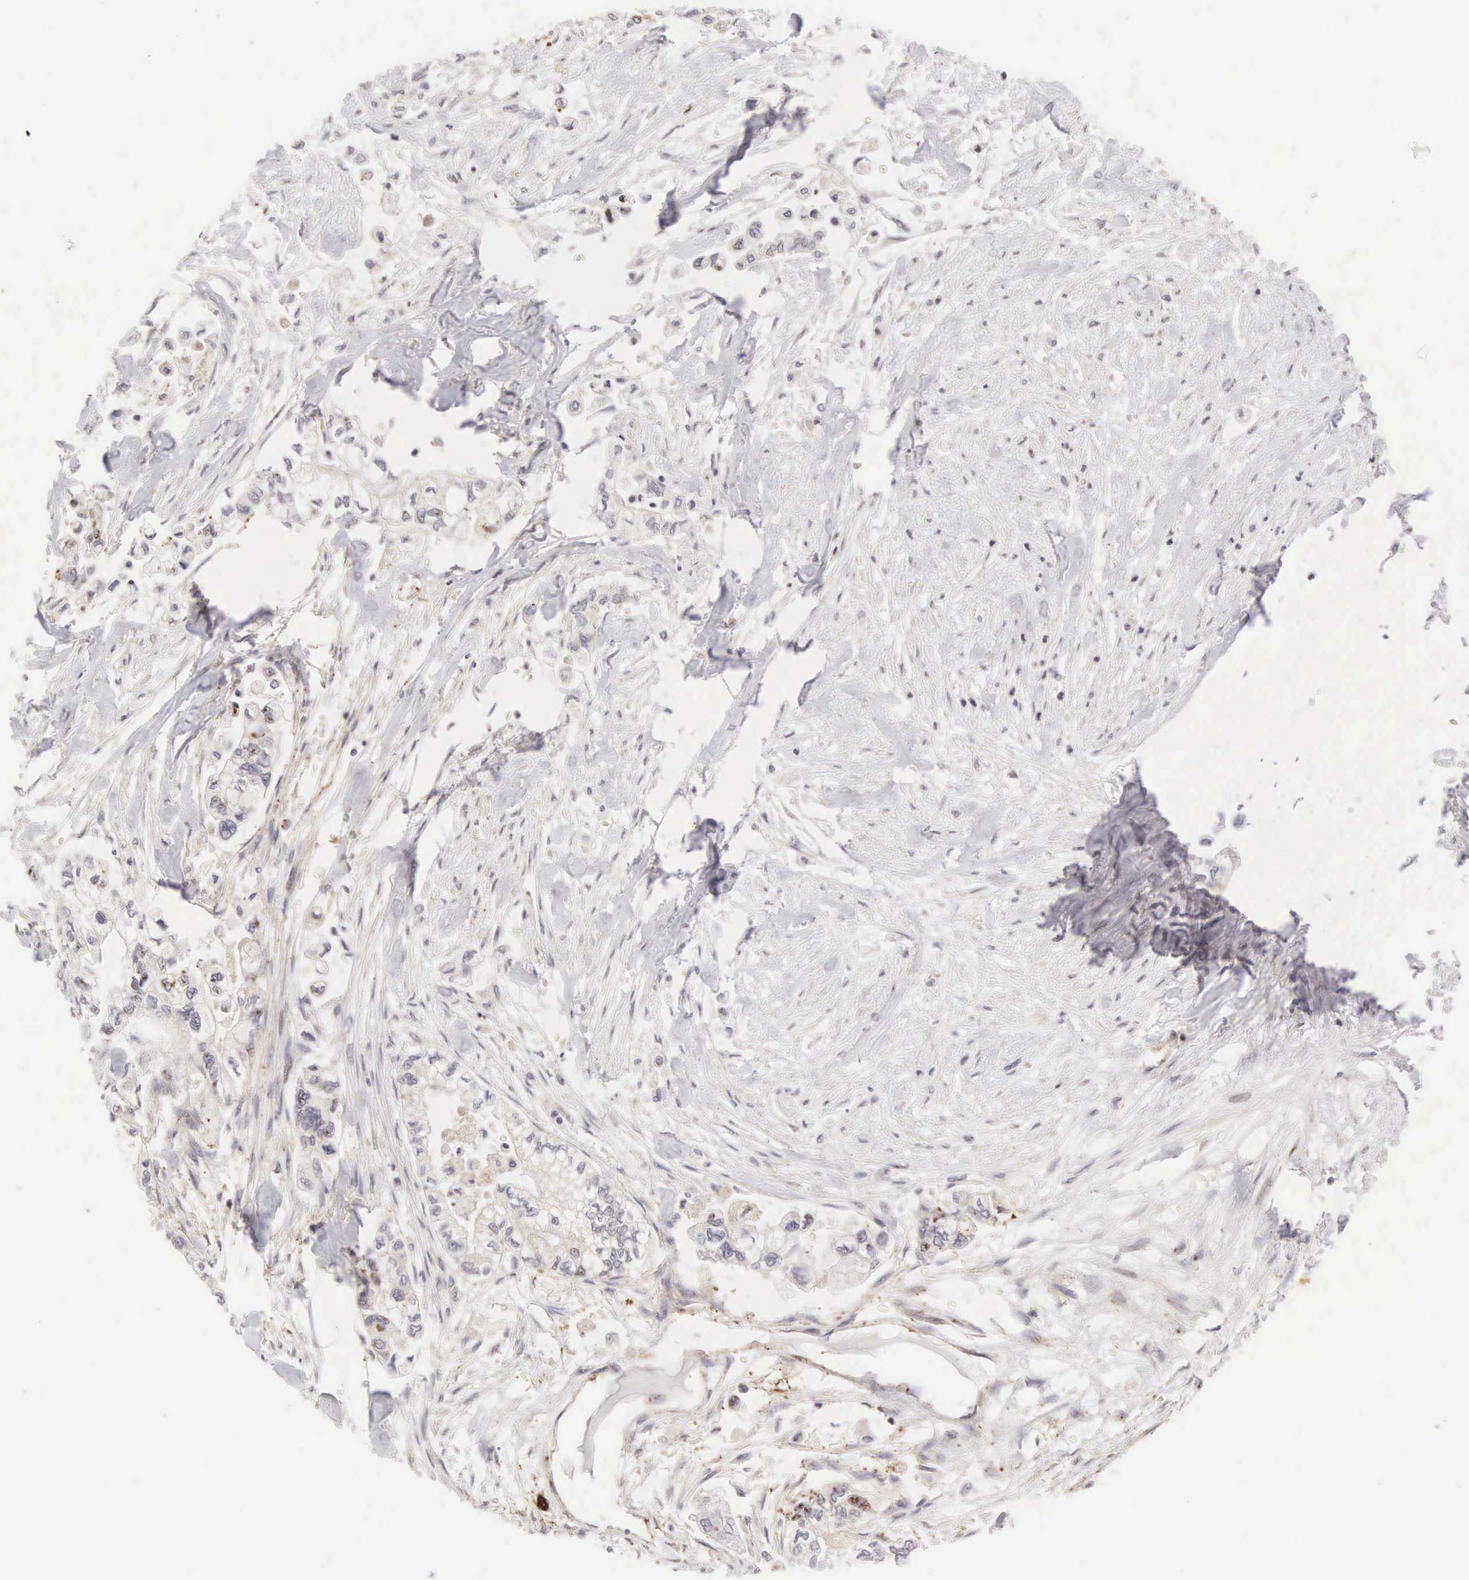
{"staining": {"intensity": "weak", "quantity": "25%-75%", "location": "cytoplasmic/membranous"}, "tissue": "pancreatic cancer", "cell_type": "Tumor cells", "image_type": "cancer", "snomed": [{"axis": "morphology", "description": "Adenocarcinoma, NOS"}, {"axis": "topography", "description": "Pancreas"}], "caption": "Protein expression analysis of pancreatic cancer shows weak cytoplasmic/membranous expression in approximately 25%-75% of tumor cells. (IHC, brightfield microscopy, high magnification).", "gene": "CD1A", "patient": {"sex": "male", "age": 79}}